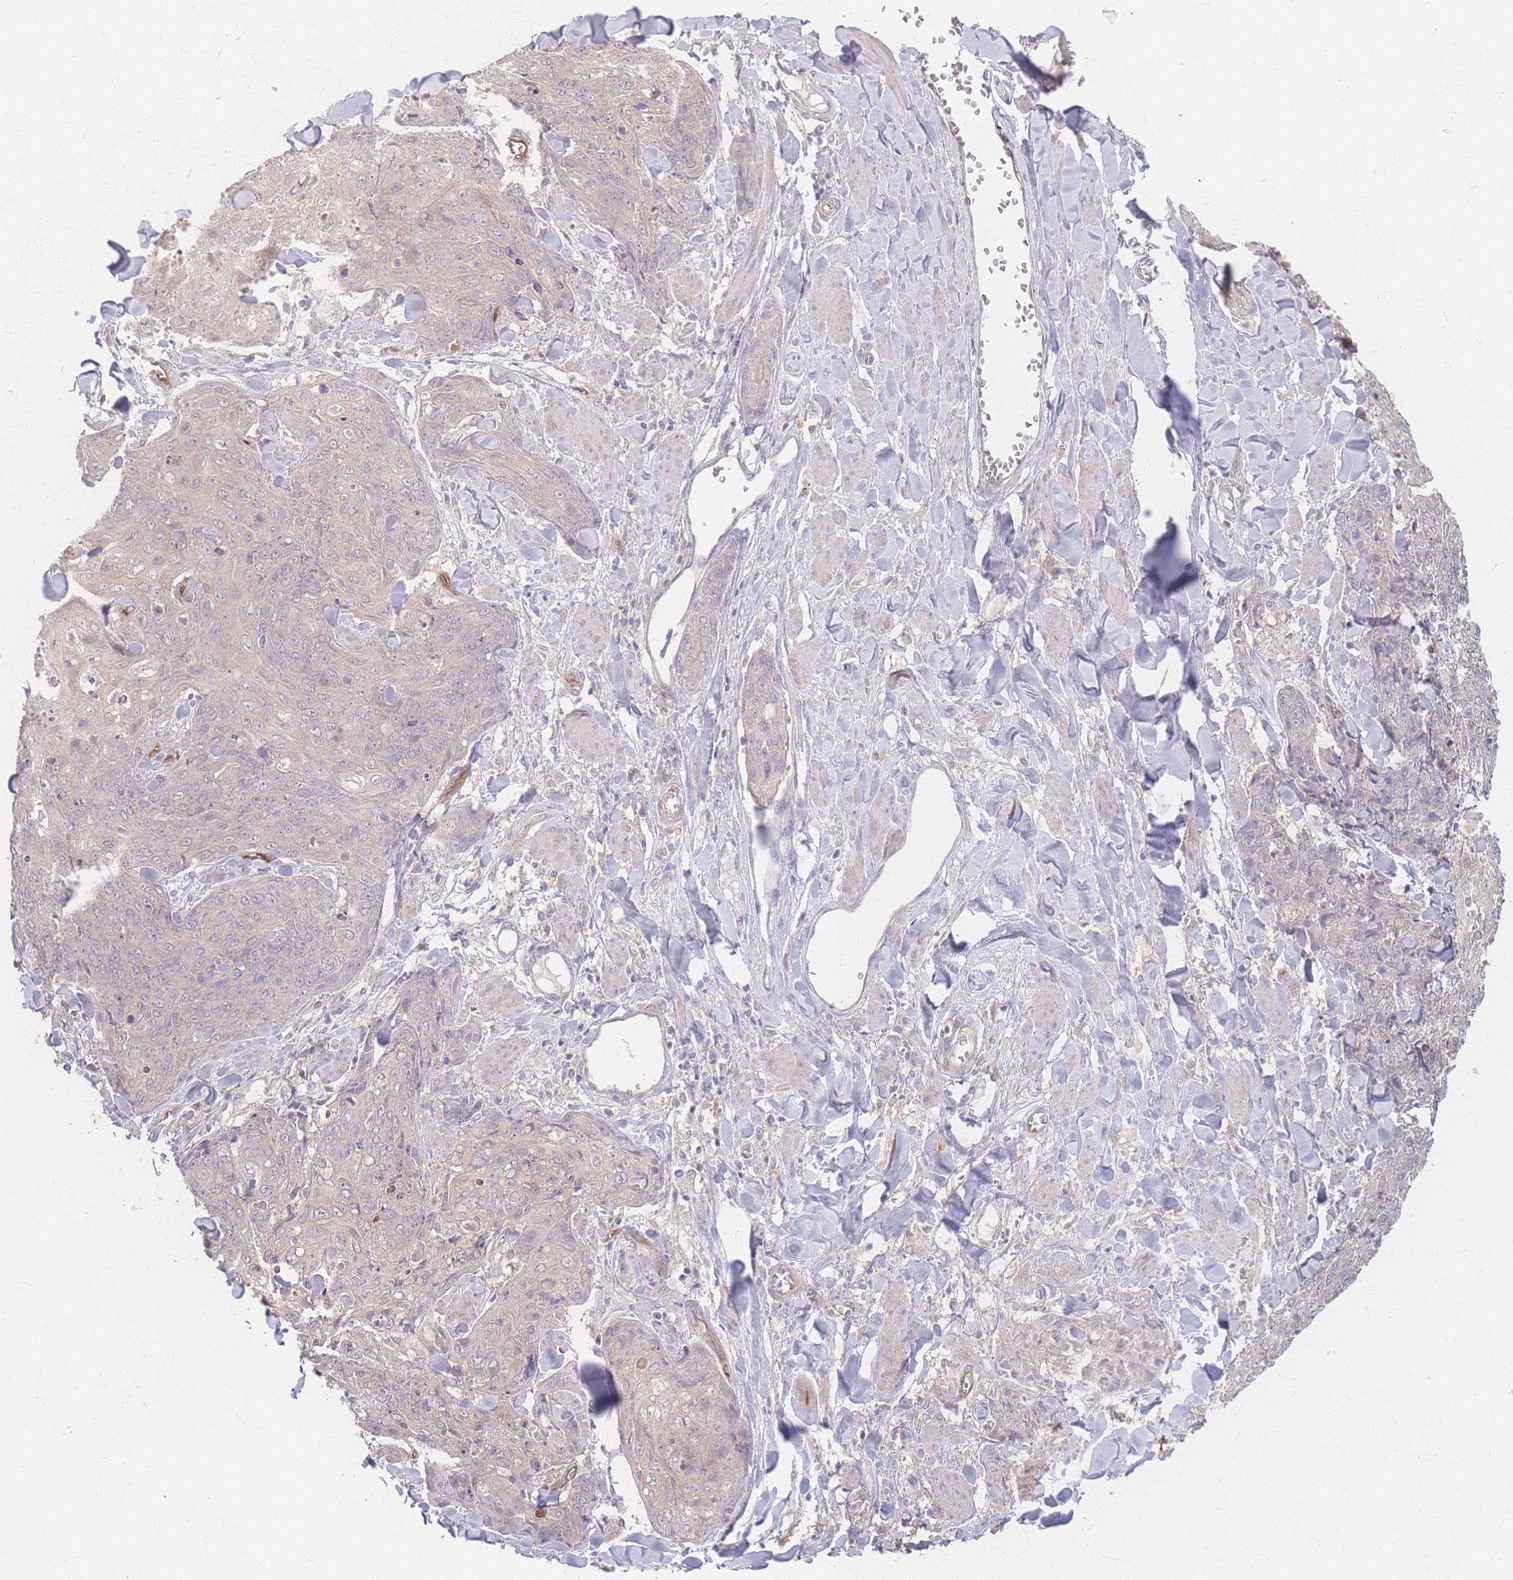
{"staining": {"intensity": "negative", "quantity": "none", "location": "none"}, "tissue": "skin cancer", "cell_type": "Tumor cells", "image_type": "cancer", "snomed": [{"axis": "morphology", "description": "Squamous cell carcinoma, NOS"}, {"axis": "topography", "description": "Skin"}, {"axis": "topography", "description": "Vulva"}], "caption": "Immunohistochemistry photomicrograph of neoplastic tissue: human skin squamous cell carcinoma stained with DAB displays no significant protein expression in tumor cells. (DAB (3,3'-diaminobenzidine) immunohistochemistry with hematoxylin counter stain).", "gene": "INSR", "patient": {"sex": "female", "age": 85}}